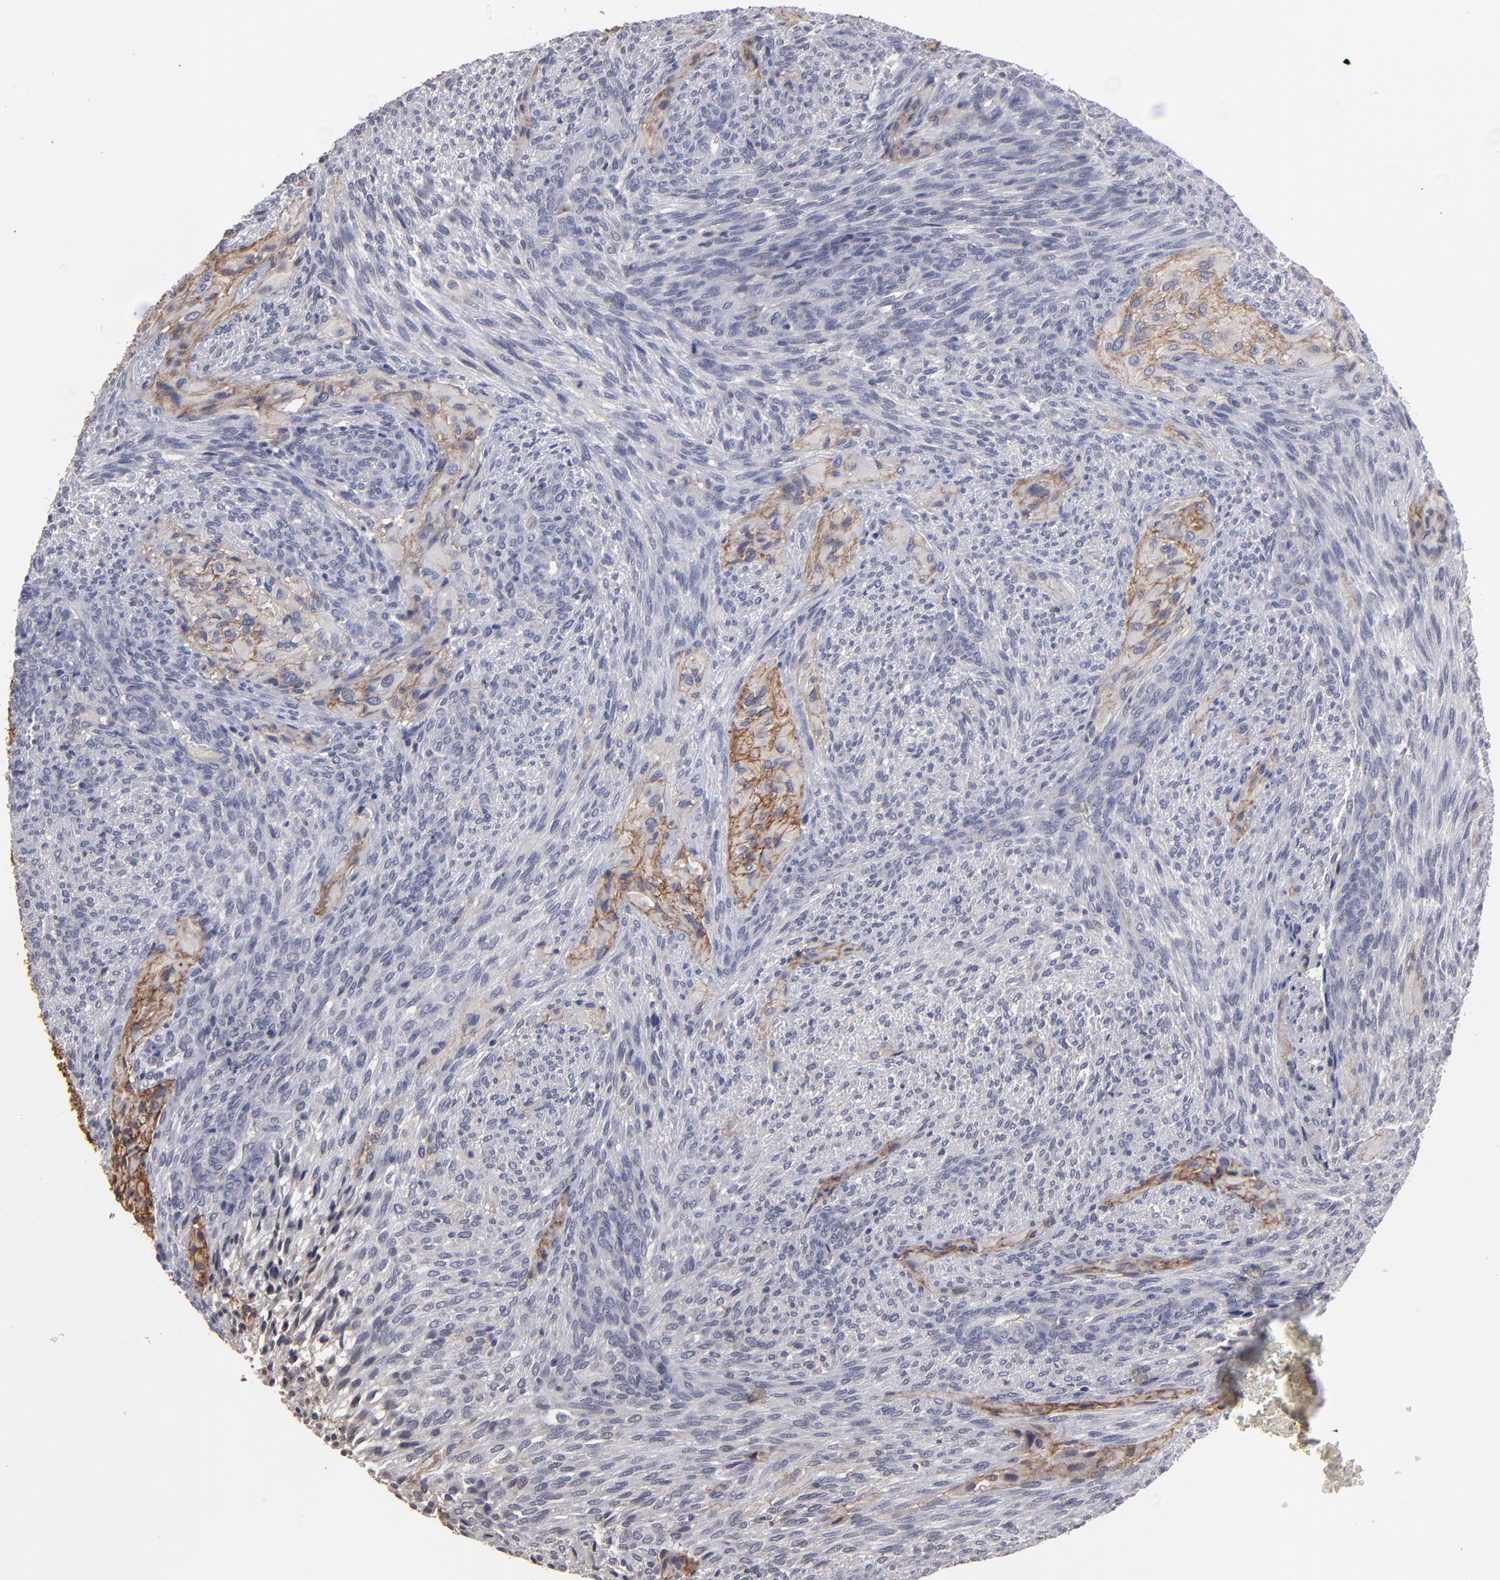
{"staining": {"intensity": "moderate", "quantity": "<25%", "location": "cytoplasmic/membranous"}, "tissue": "glioma", "cell_type": "Tumor cells", "image_type": "cancer", "snomed": [{"axis": "morphology", "description": "Glioma, malignant, High grade"}, {"axis": "topography", "description": "Cerebral cortex"}], "caption": "About <25% of tumor cells in glioma show moderate cytoplasmic/membranous protein expression as visualized by brown immunohistochemical staining.", "gene": "GPM6B", "patient": {"sex": "female", "age": 55}}